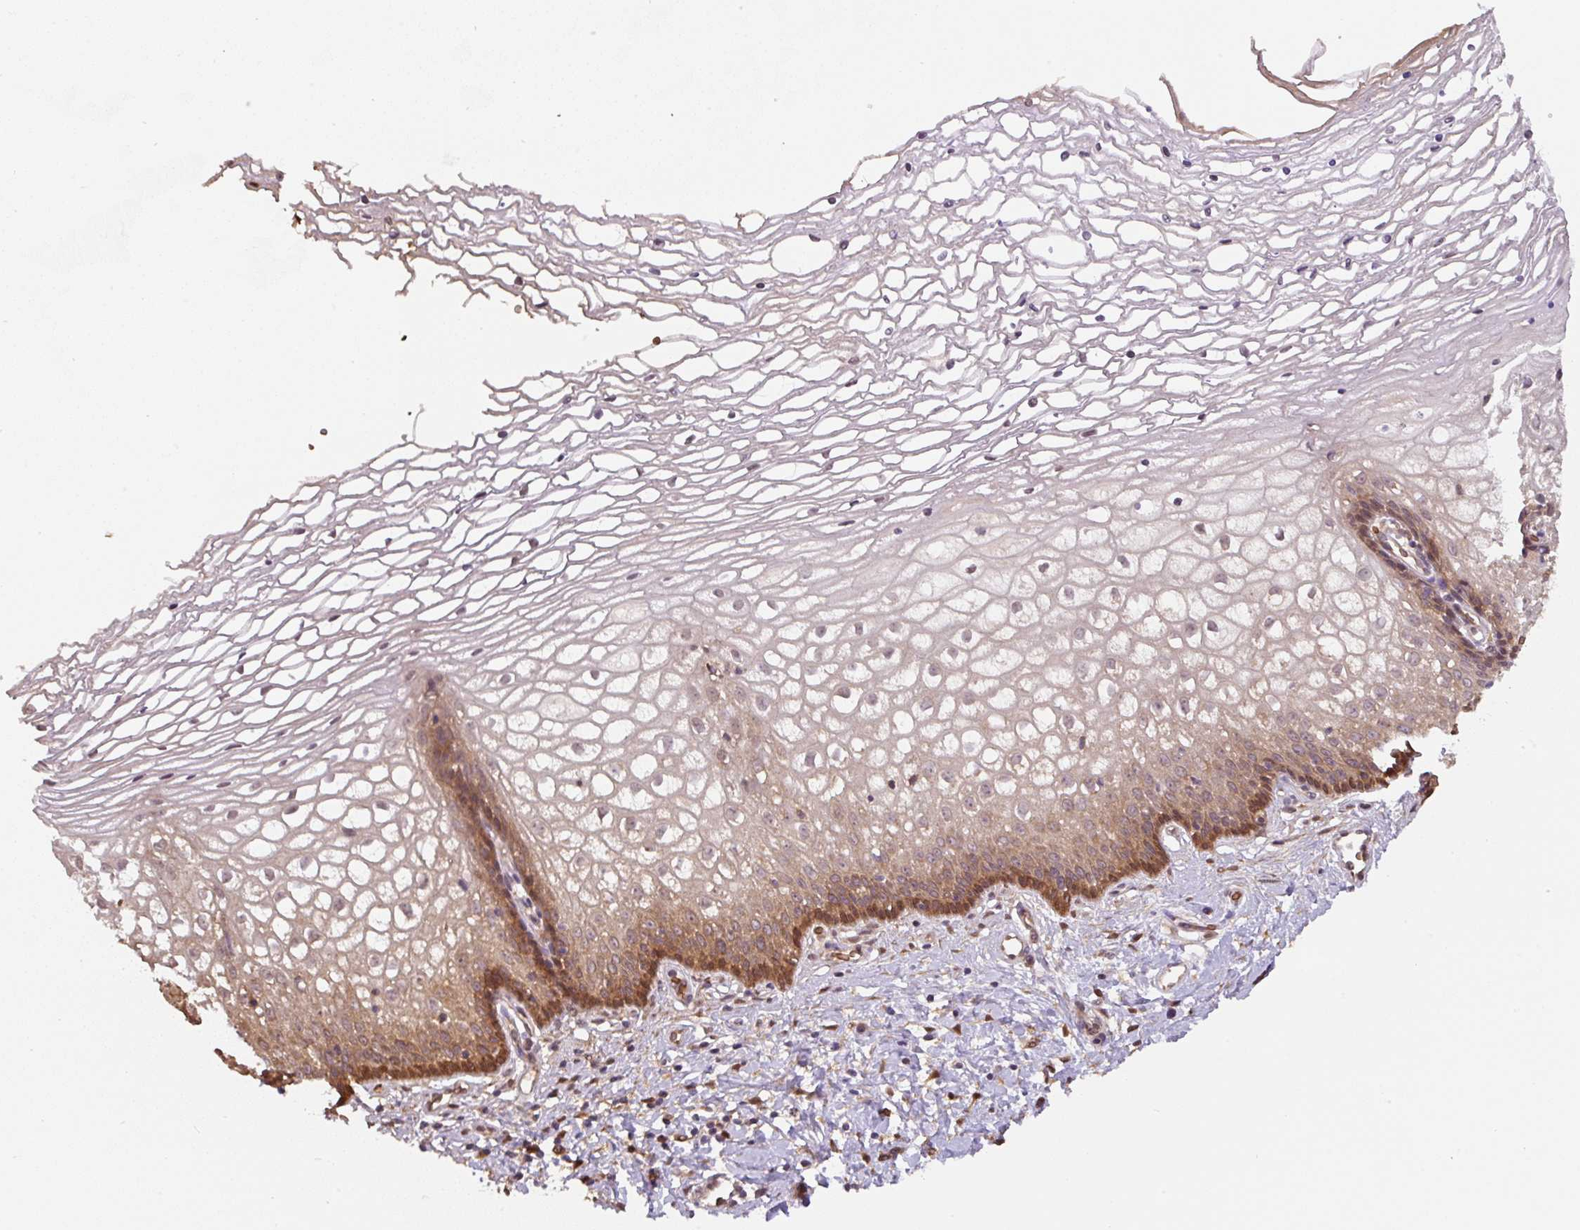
{"staining": {"intensity": "moderate", "quantity": "<25%", "location": "cytoplasmic/membranous"}, "tissue": "cervix", "cell_type": "Glandular cells", "image_type": "normal", "snomed": [{"axis": "morphology", "description": "Normal tissue, NOS"}, {"axis": "topography", "description": "Cervix"}], "caption": "Cervix stained with DAB (3,3'-diaminobenzidine) immunohistochemistry (IHC) shows low levels of moderate cytoplasmic/membranous staining in about <25% of glandular cells.", "gene": "ST13", "patient": {"sex": "female", "age": 36}}